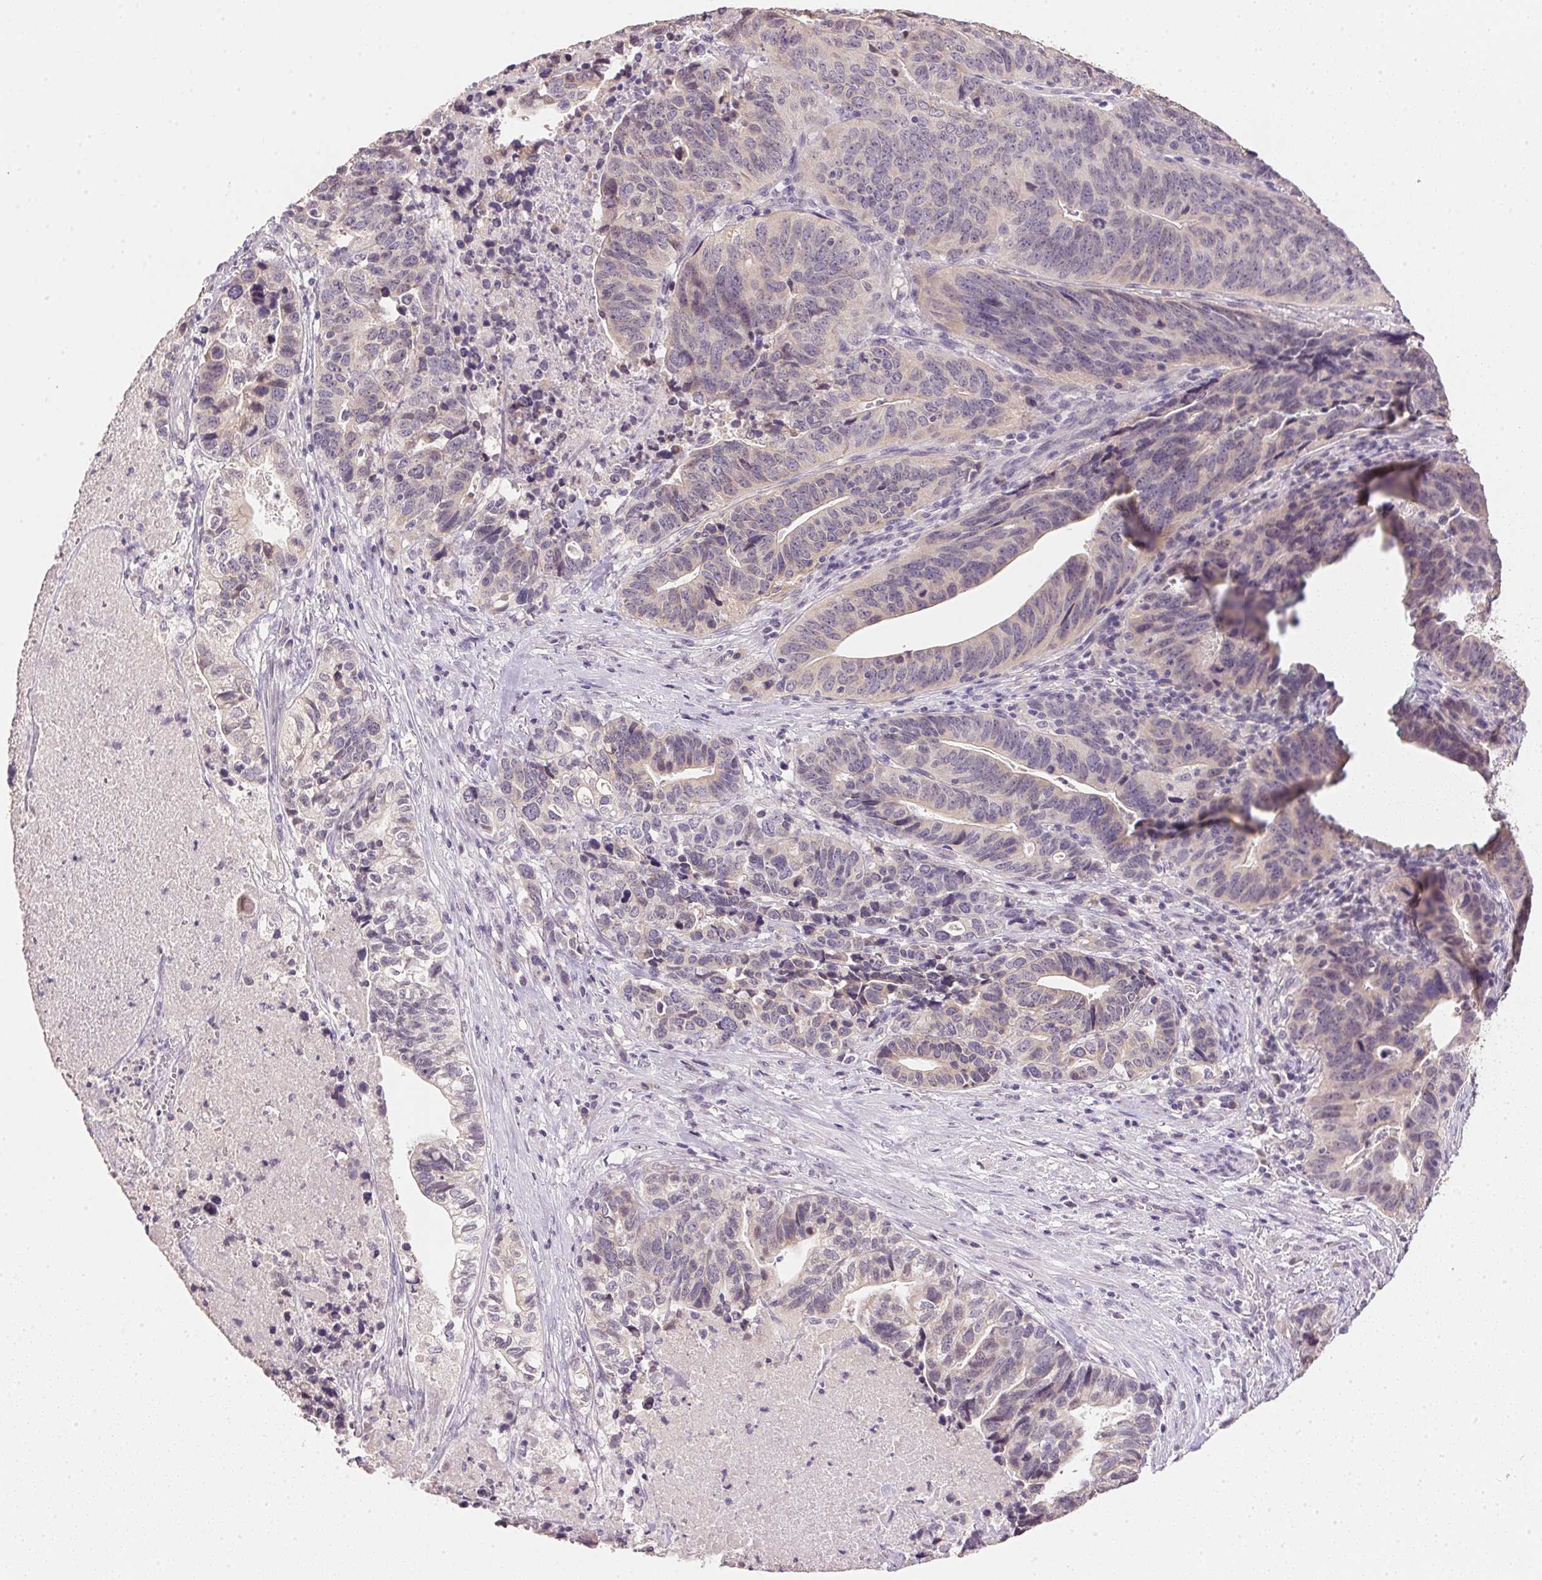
{"staining": {"intensity": "weak", "quantity": "<25%", "location": "cytoplasmic/membranous"}, "tissue": "stomach cancer", "cell_type": "Tumor cells", "image_type": "cancer", "snomed": [{"axis": "morphology", "description": "Adenocarcinoma, NOS"}, {"axis": "topography", "description": "Stomach, upper"}], "caption": "Immunohistochemistry of stomach cancer reveals no positivity in tumor cells.", "gene": "DHCR24", "patient": {"sex": "female", "age": 67}}